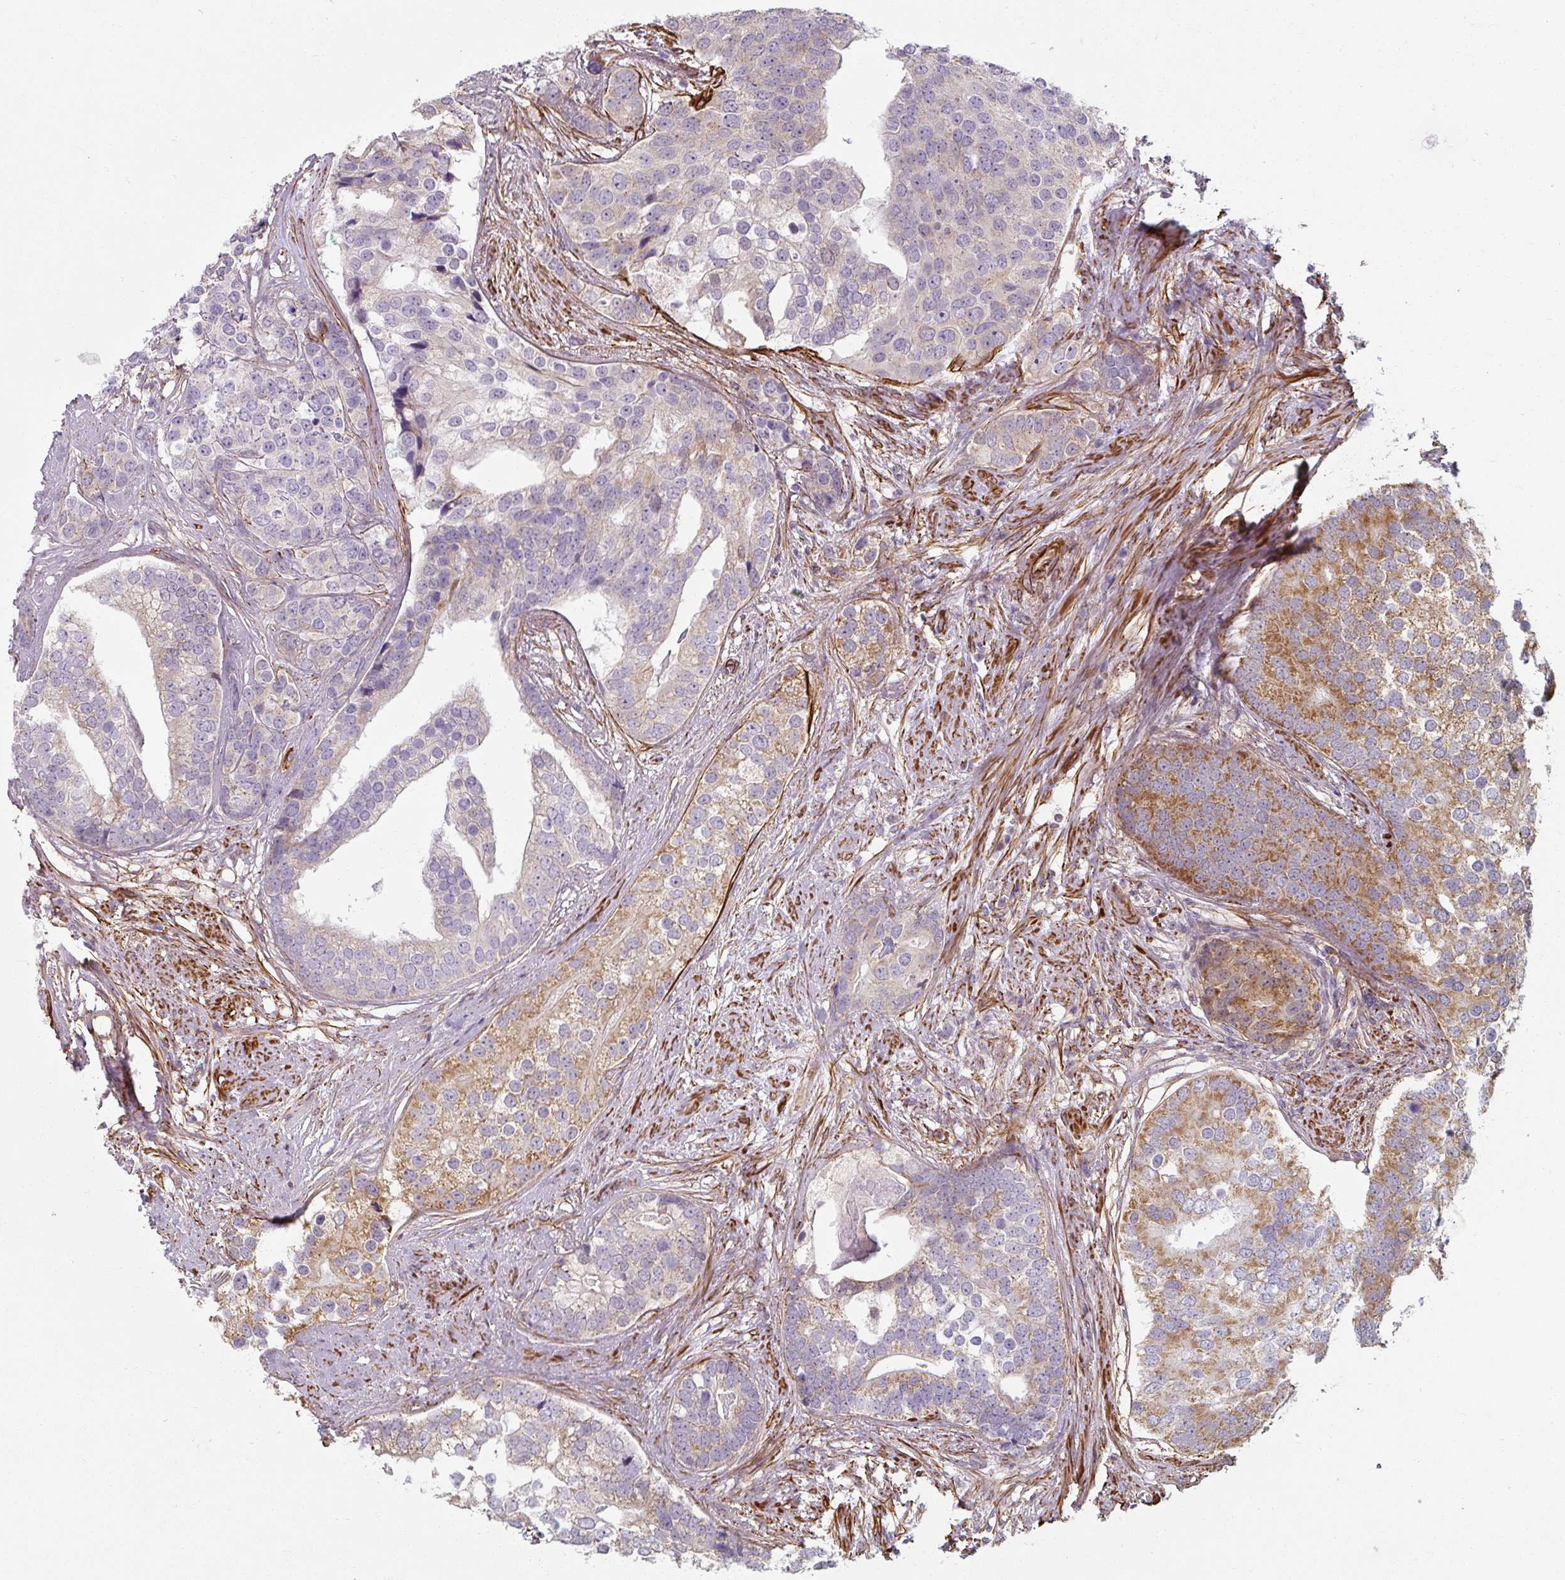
{"staining": {"intensity": "moderate", "quantity": "<25%", "location": "cytoplasmic/membranous"}, "tissue": "prostate cancer", "cell_type": "Tumor cells", "image_type": "cancer", "snomed": [{"axis": "morphology", "description": "Adenocarcinoma, High grade"}, {"axis": "topography", "description": "Prostate"}], "caption": "An immunohistochemistry image of neoplastic tissue is shown. Protein staining in brown labels moderate cytoplasmic/membranous positivity in adenocarcinoma (high-grade) (prostate) within tumor cells. Nuclei are stained in blue.", "gene": "MRPS5", "patient": {"sex": "male", "age": 62}}